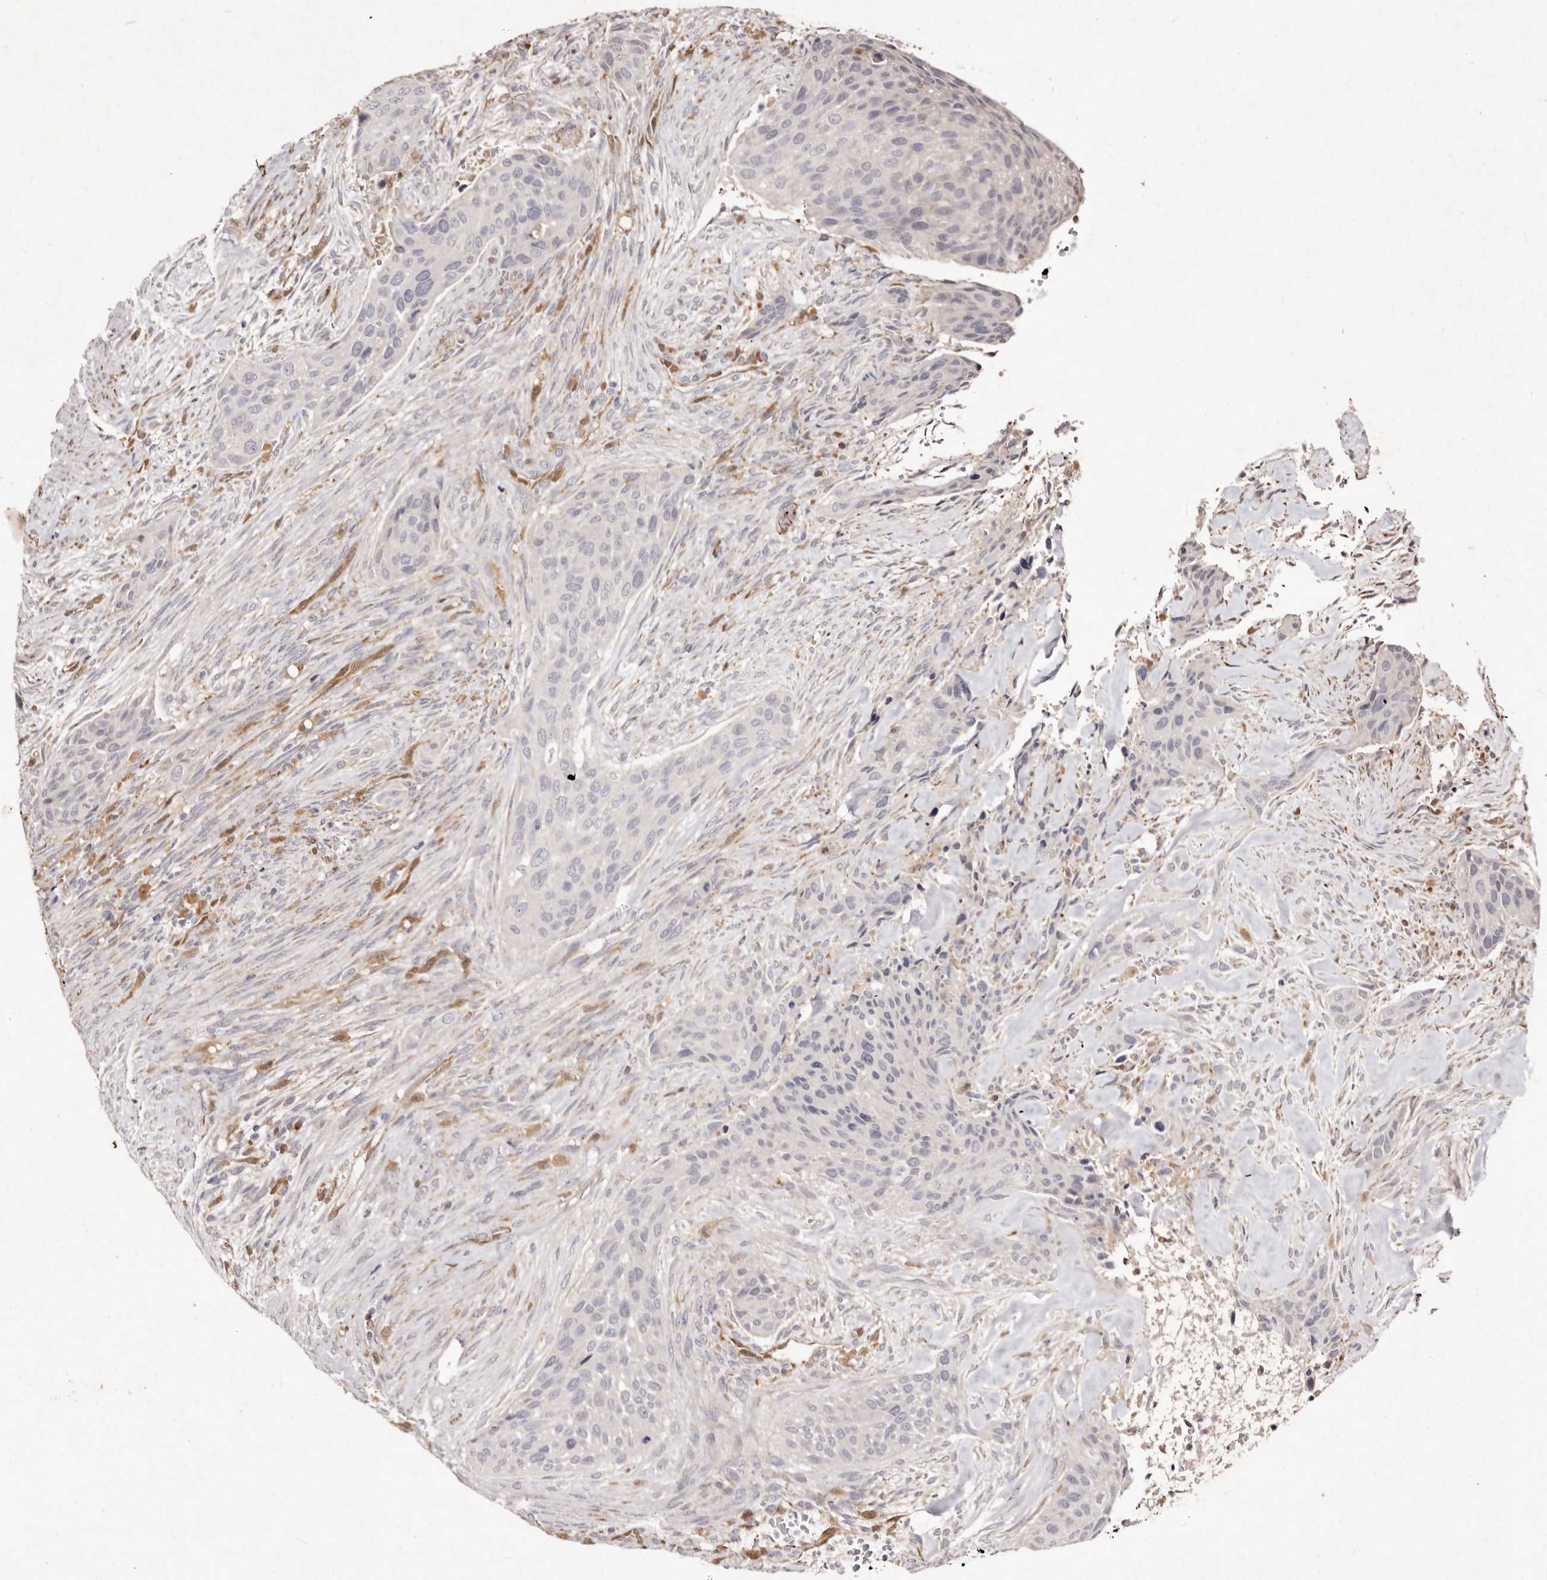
{"staining": {"intensity": "negative", "quantity": "none", "location": "none"}, "tissue": "urothelial cancer", "cell_type": "Tumor cells", "image_type": "cancer", "snomed": [{"axis": "morphology", "description": "Urothelial carcinoma, High grade"}, {"axis": "topography", "description": "Urinary bladder"}], "caption": "High magnification brightfield microscopy of urothelial cancer stained with DAB (3,3'-diaminobenzidine) (brown) and counterstained with hematoxylin (blue): tumor cells show no significant expression.", "gene": "GIMAP4", "patient": {"sex": "male", "age": 35}}